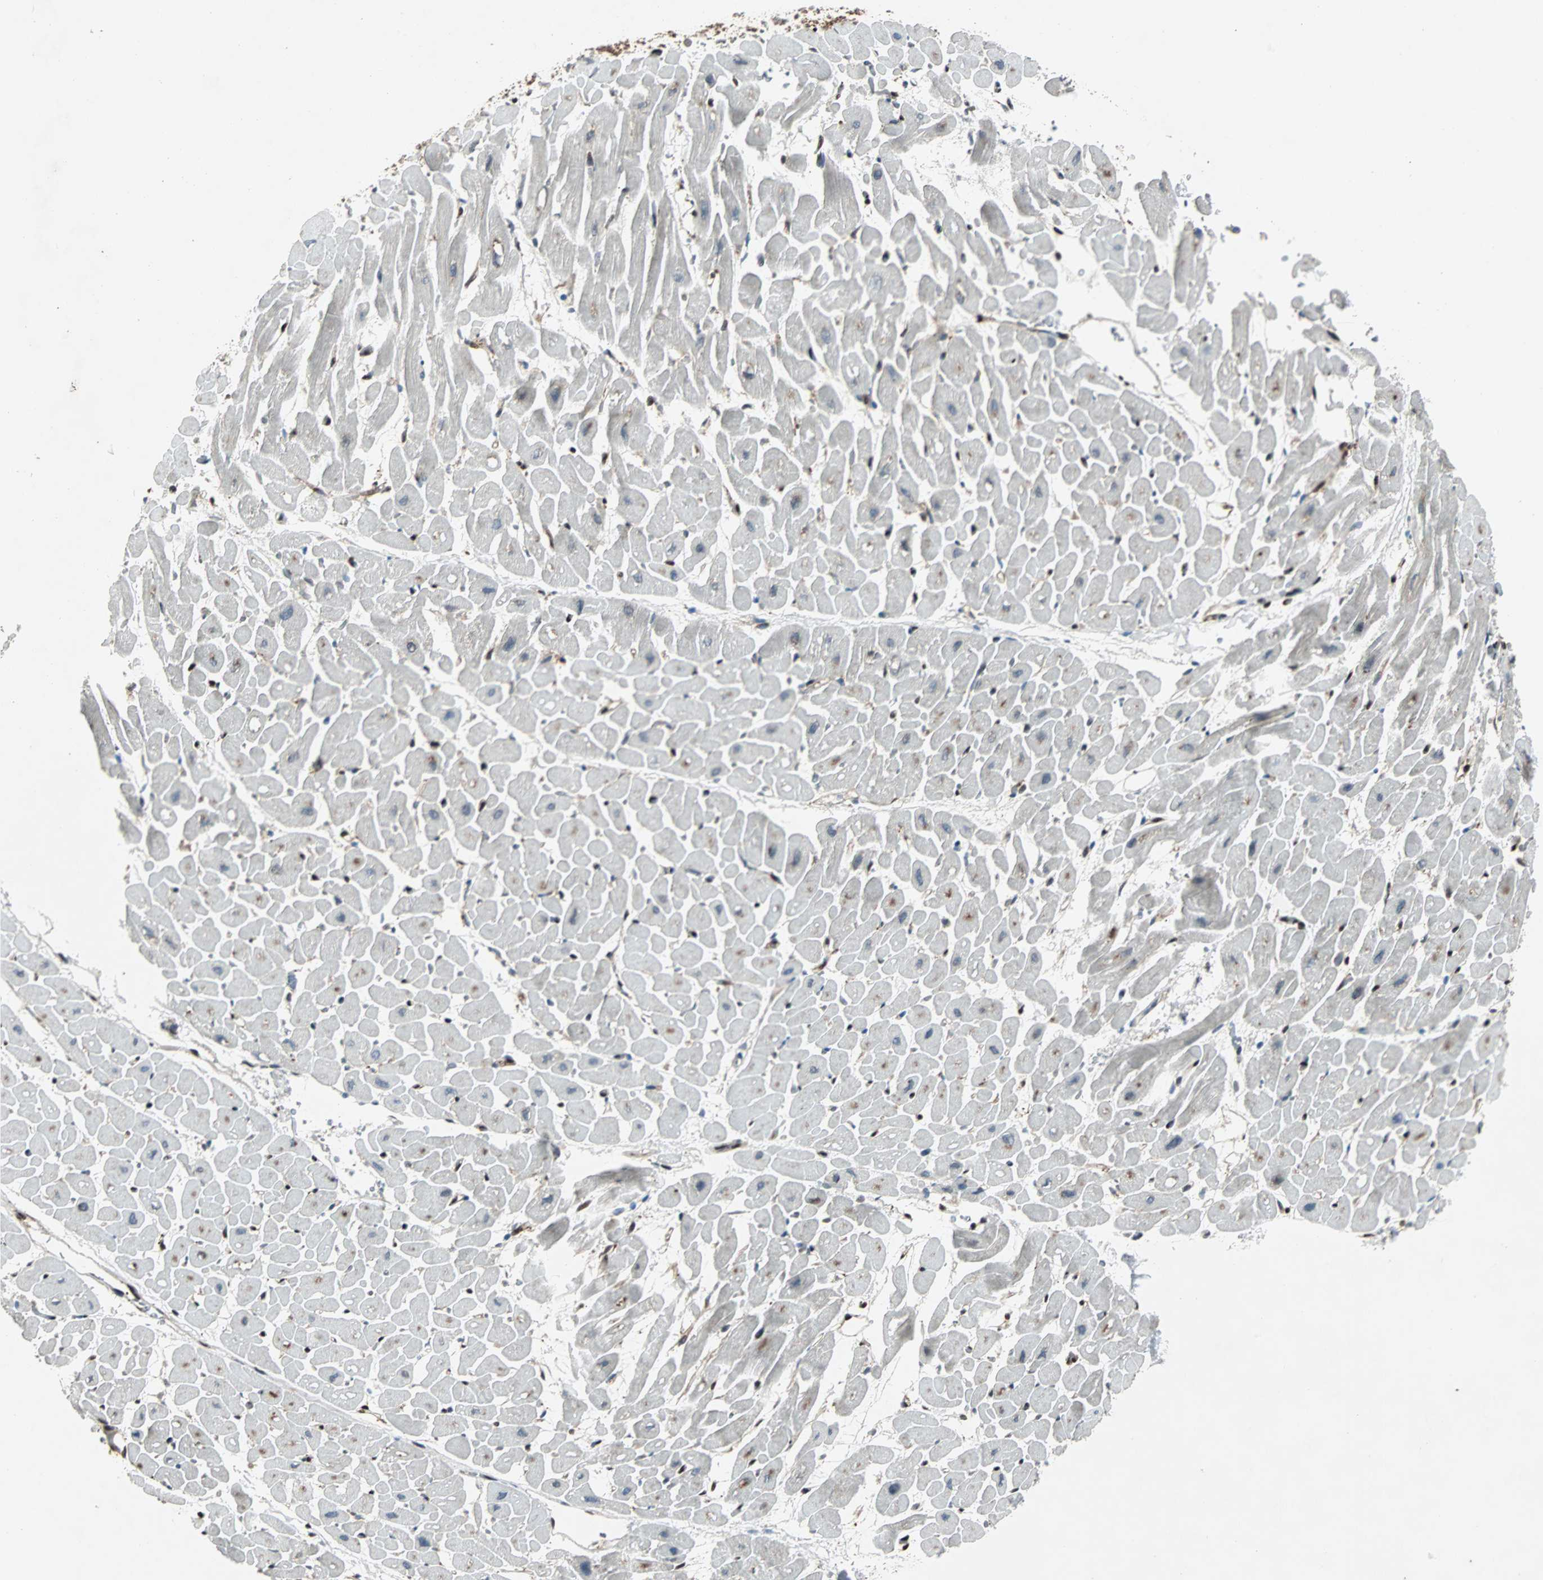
{"staining": {"intensity": "strong", "quantity": "25%-75%", "location": "nuclear"}, "tissue": "heart muscle", "cell_type": "Cardiomyocytes", "image_type": "normal", "snomed": [{"axis": "morphology", "description": "Normal tissue, NOS"}, {"axis": "topography", "description": "Heart"}], "caption": "A micrograph showing strong nuclear expression in approximately 25%-75% of cardiomyocytes in unremarkable heart muscle, as visualized by brown immunohistochemical staining.", "gene": "ACLY", "patient": {"sex": "male", "age": 45}}